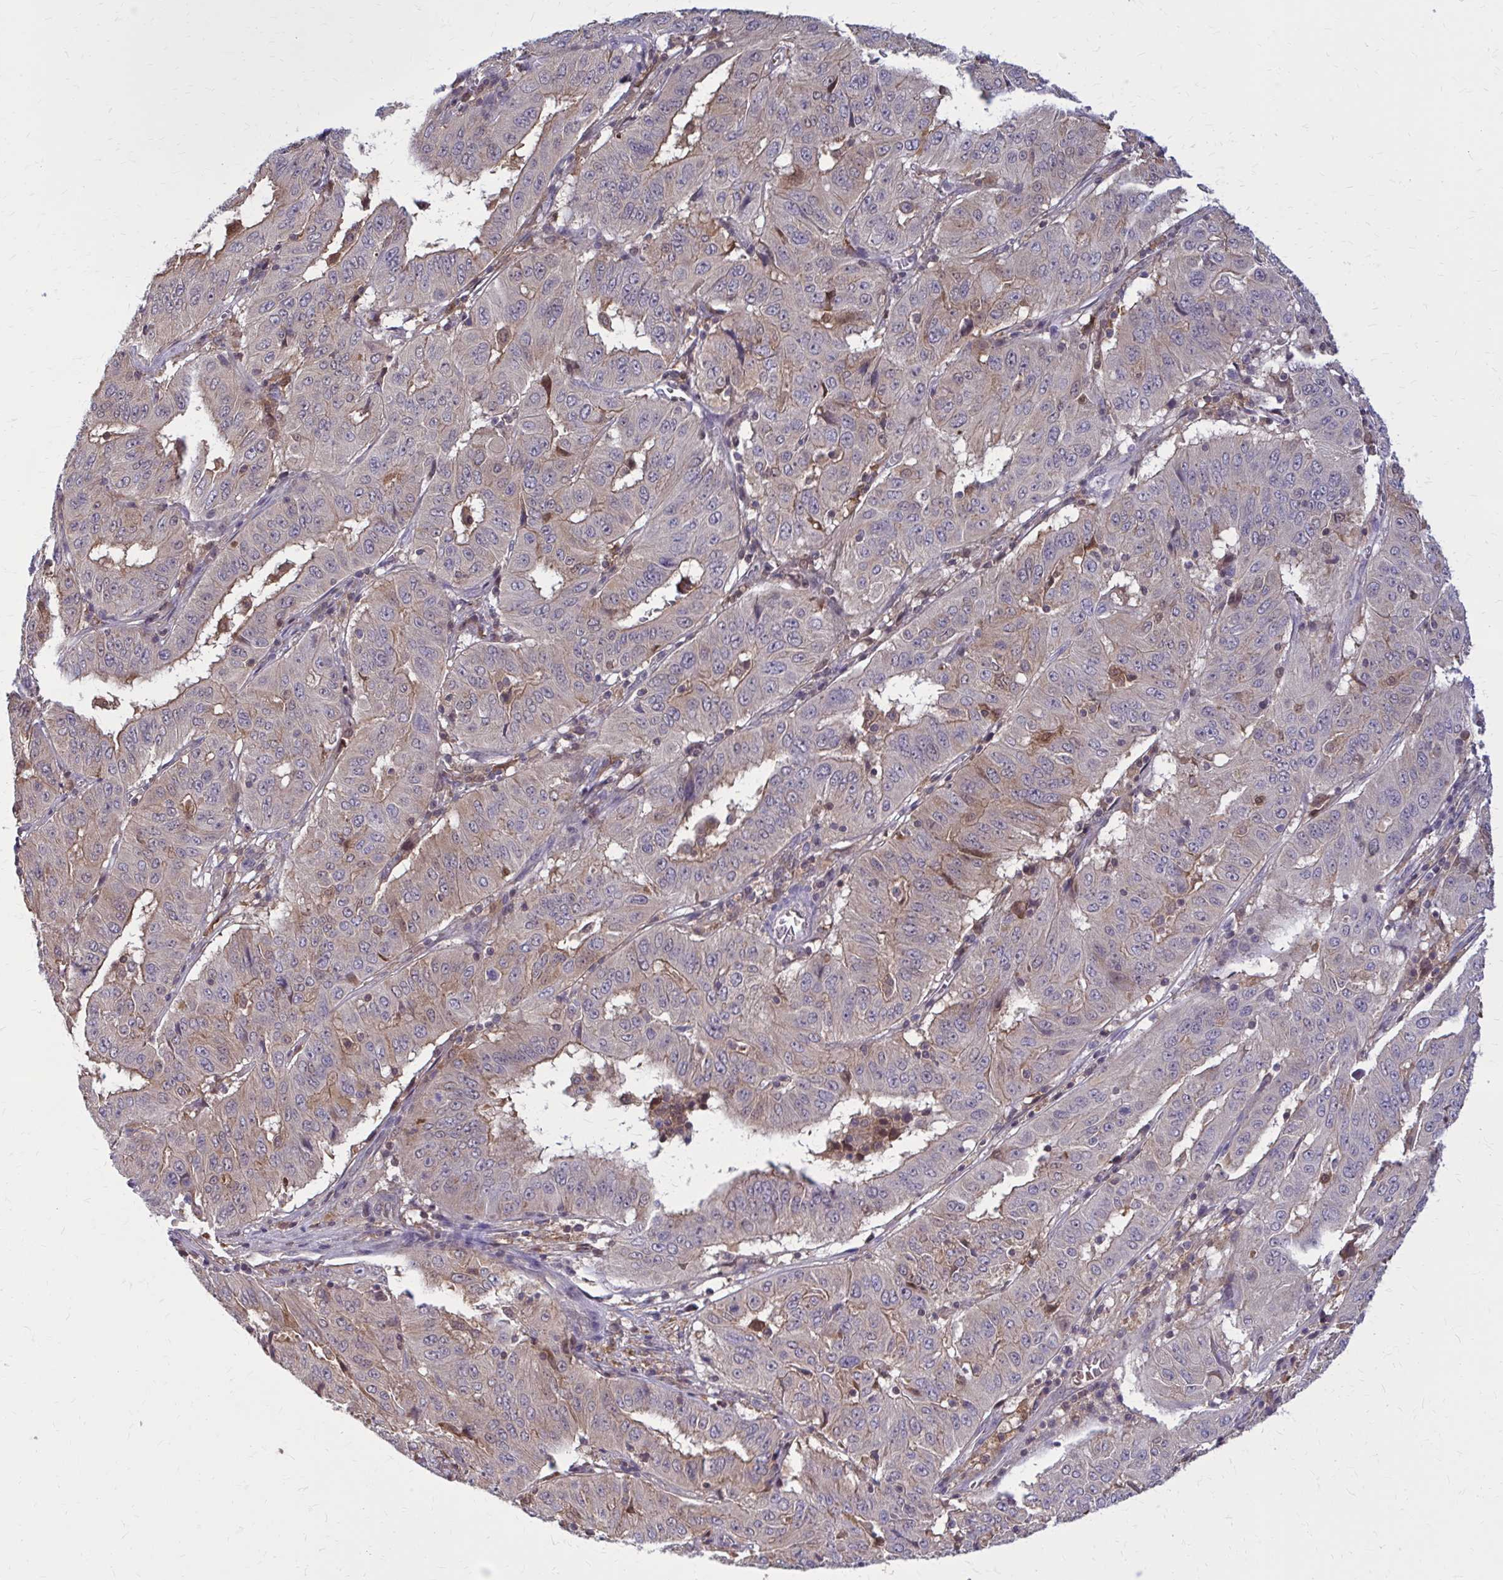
{"staining": {"intensity": "weak", "quantity": "<25%", "location": "cytoplasmic/membranous"}, "tissue": "pancreatic cancer", "cell_type": "Tumor cells", "image_type": "cancer", "snomed": [{"axis": "morphology", "description": "Adenocarcinoma, NOS"}, {"axis": "topography", "description": "Pancreas"}], "caption": "There is no significant staining in tumor cells of pancreatic cancer (adenocarcinoma).", "gene": "DBI", "patient": {"sex": "male", "age": 63}}